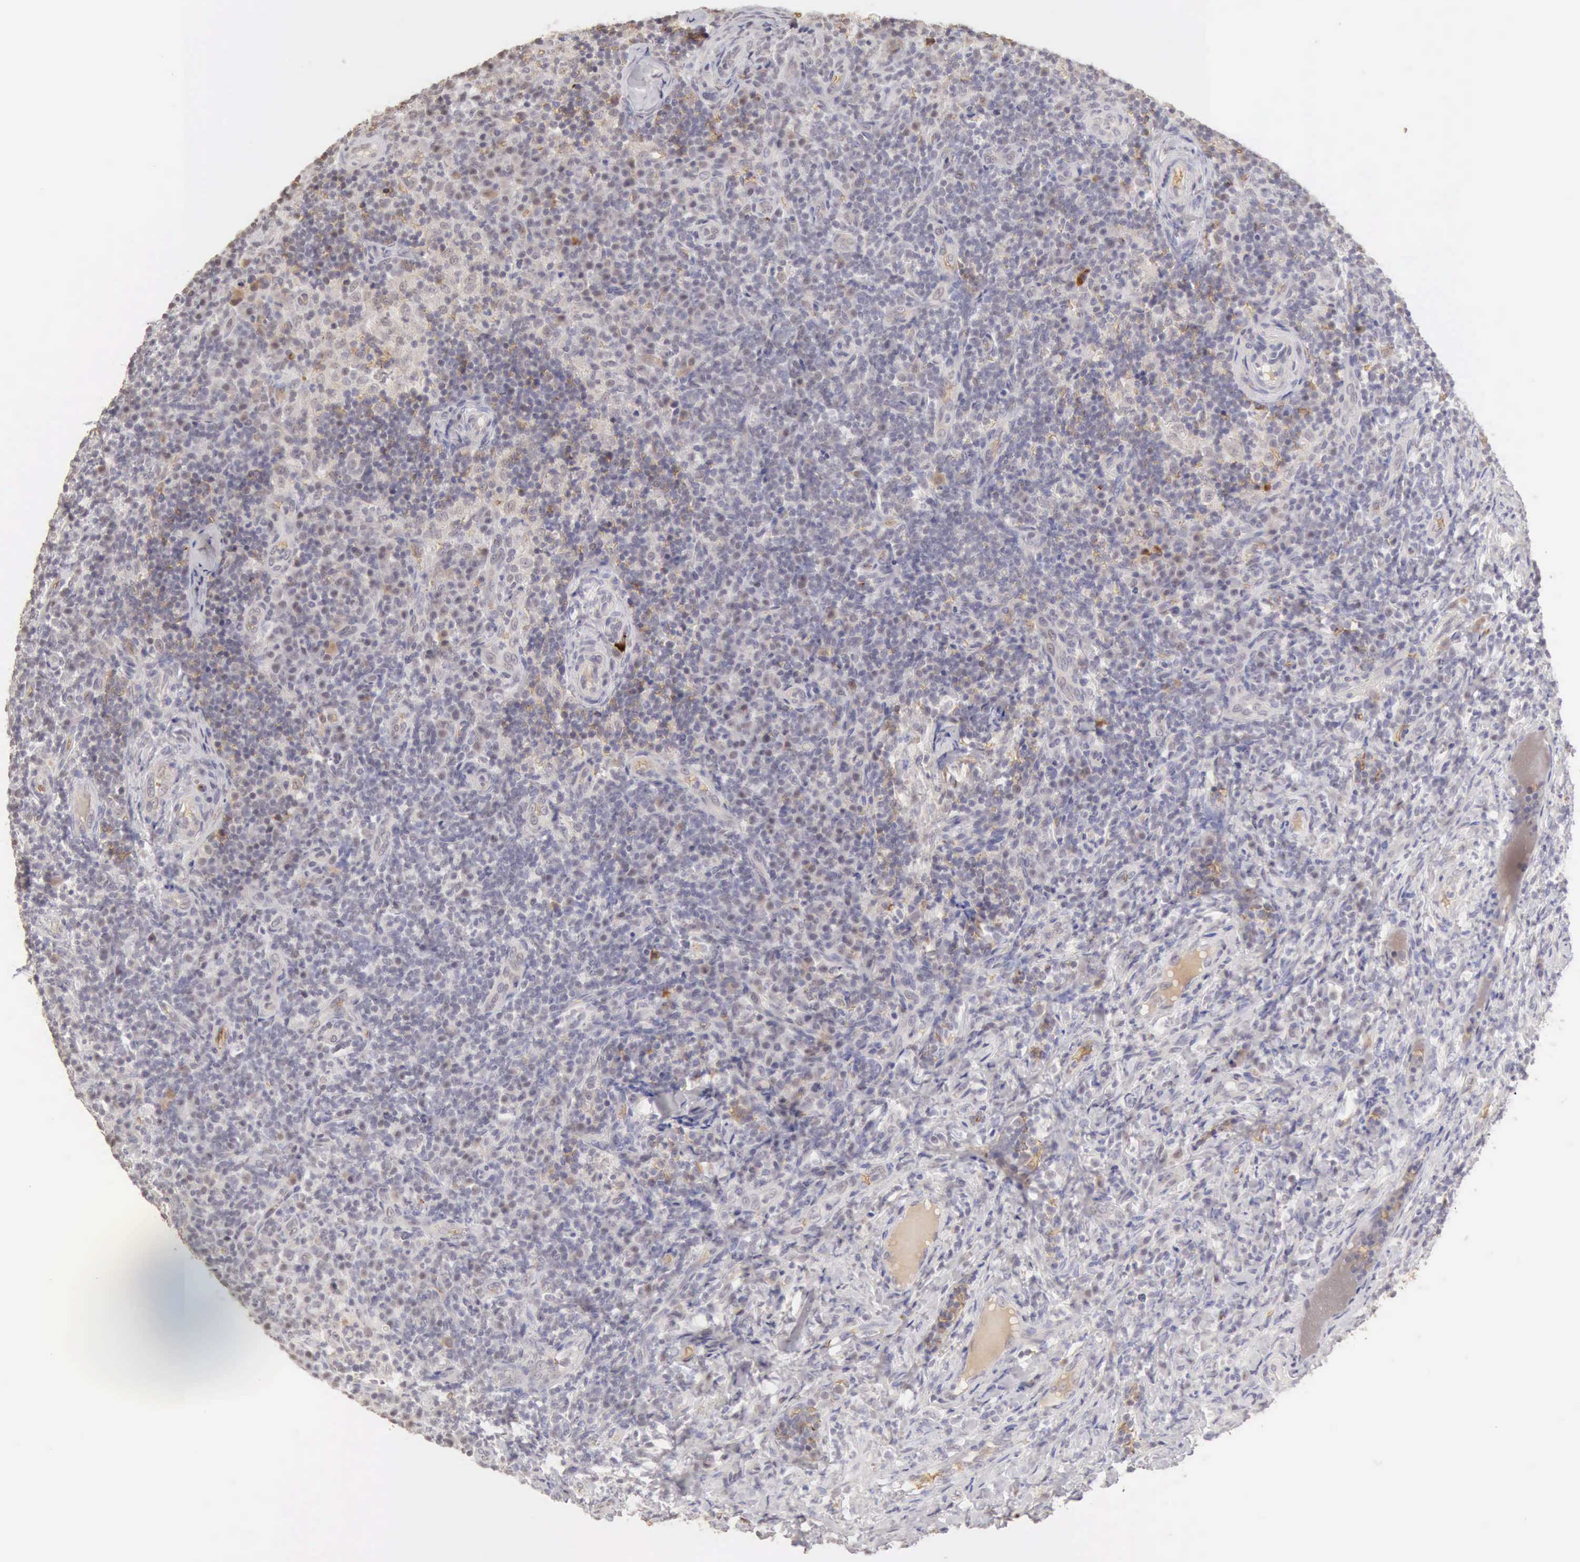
{"staining": {"intensity": "negative", "quantity": "none", "location": "none"}, "tissue": "lymph node", "cell_type": "Germinal center cells", "image_type": "normal", "snomed": [{"axis": "morphology", "description": "Normal tissue, NOS"}, {"axis": "morphology", "description": "Inflammation, NOS"}, {"axis": "topography", "description": "Lymph node"}], "caption": "A micrograph of lymph node stained for a protein demonstrates no brown staining in germinal center cells. (Brightfield microscopy of DAB immunohistochemistry (IHC) at high magnification).", "gene": "CFI", "patient": {"sex": "male", "age": 46}}